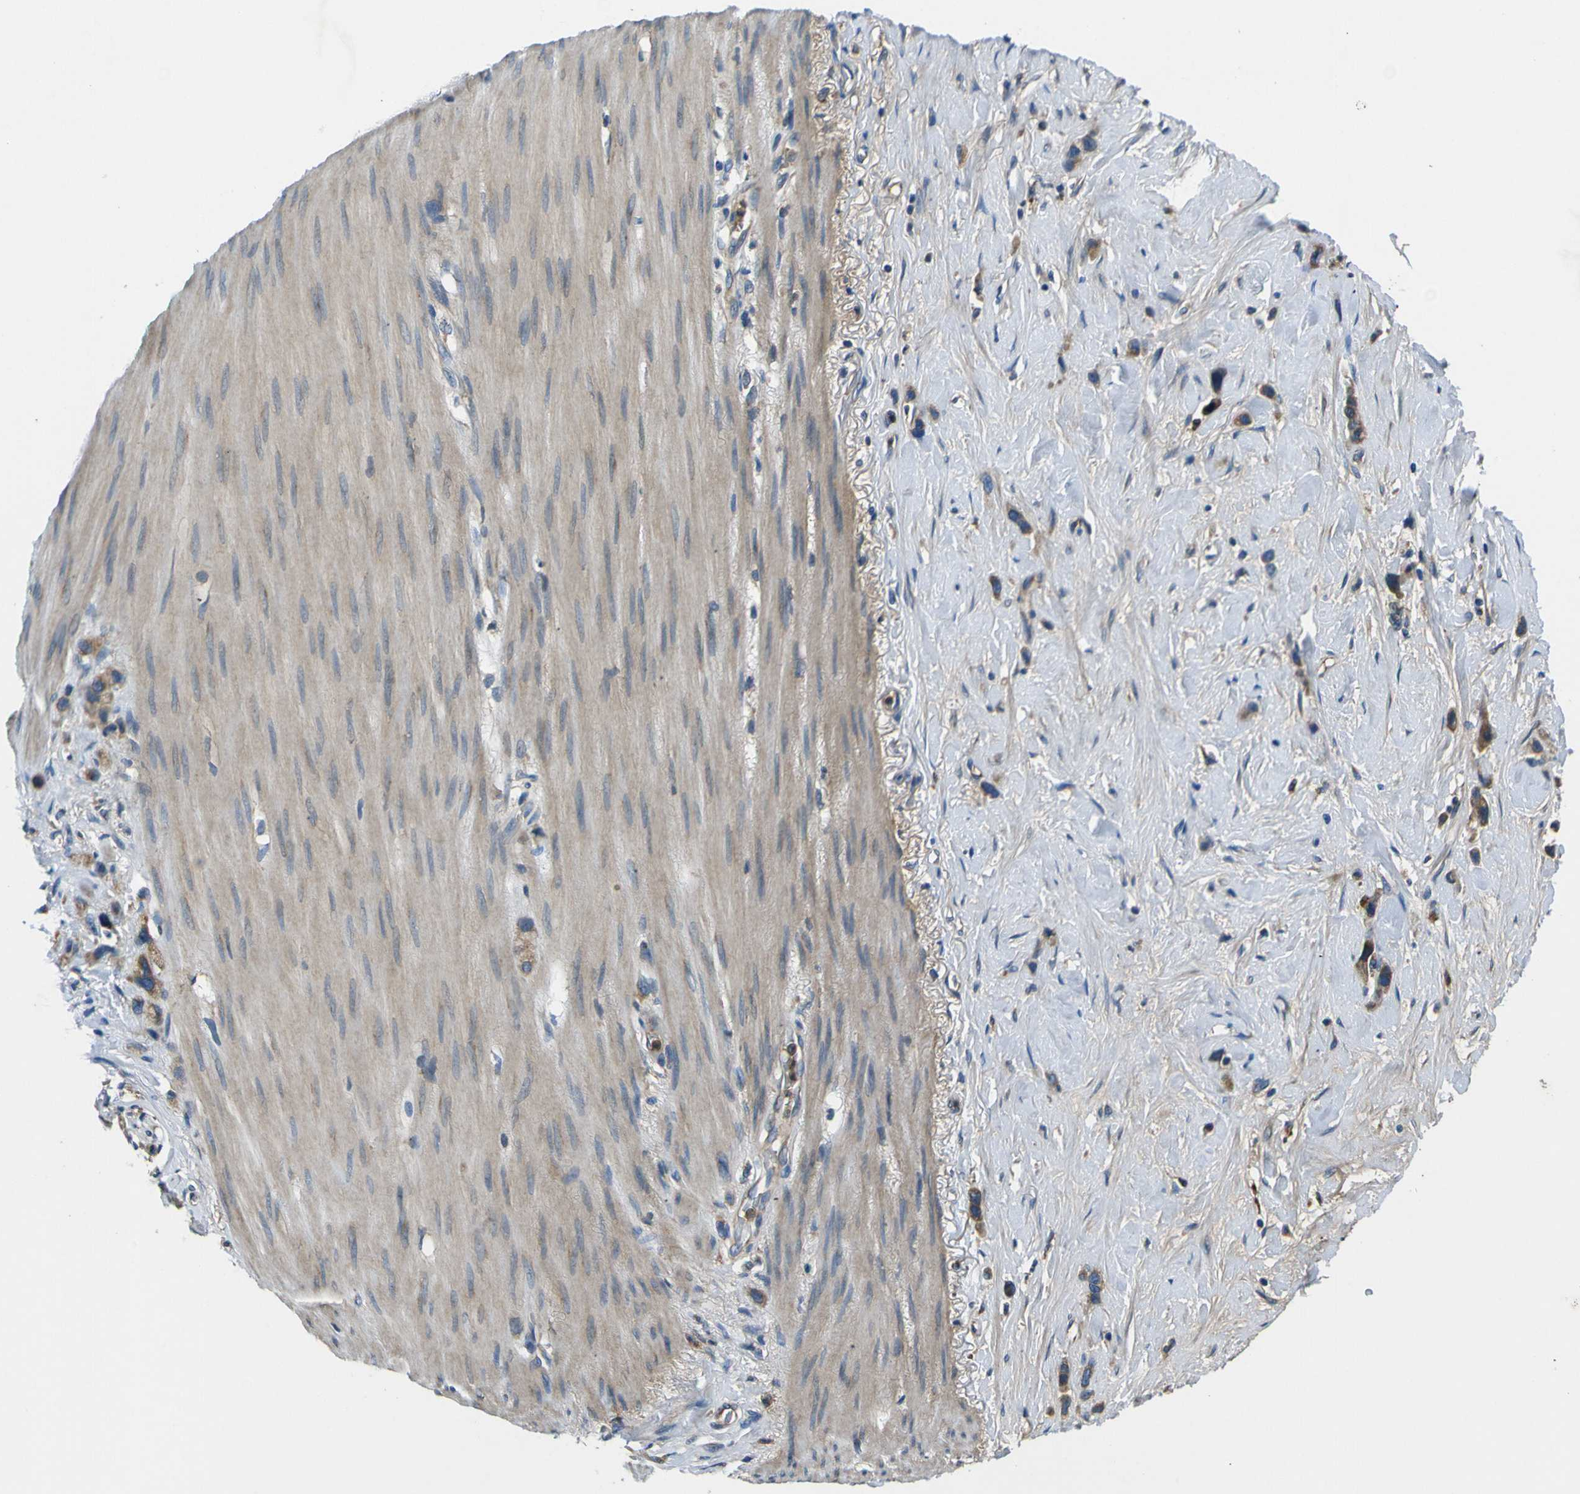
{"staining": {"intensity": "moderate", "quantity": ">75%", "location": "cytoplasmic/membranous"}, "tissue": "stomach cancer", "cell_type": "Tumor cells", "image_type": "cancer", "snomed": [{"axis": "morphology", "description": "Normal tissue, NOS"}, {"axis": "morphology", "description": "Adenocarcinoma, NOS"}, {"axis": "morphology", "description": "Adenocarcinoma, High grade"}, {"axis": "topography", "description": "Stomach, upper"}, {"axis": "topography", "description": "Stomach"}], "caption": "Human stomach cancer stained for a protein (brown) shows moderate cytoplasmic/membranous positive expression in approximately >75% of tumor cells.", "gene": "RAB1B", "patient": {"sex": "female", "age": 65}}